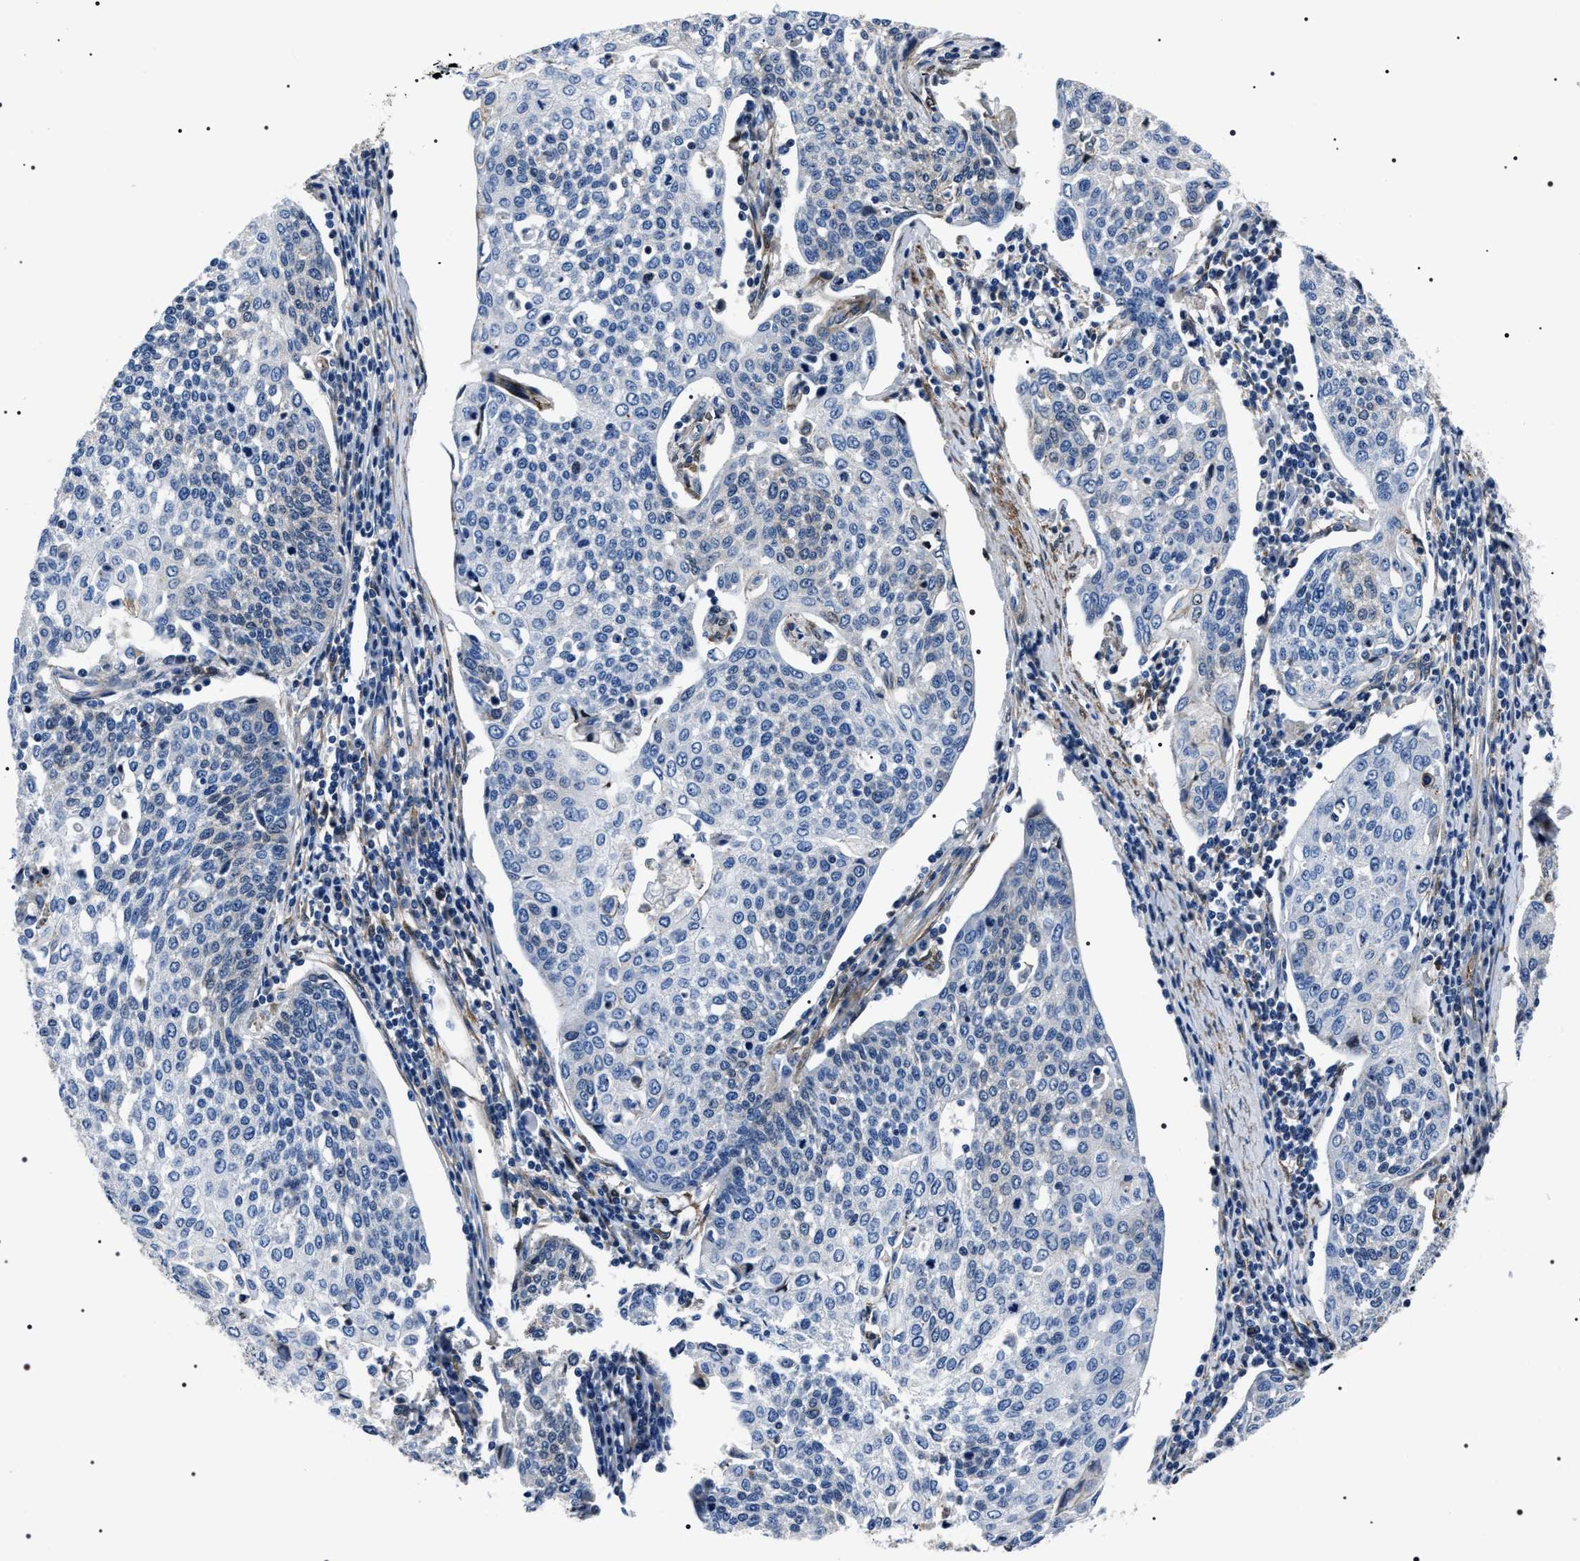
{"staining": {"intensity": "negative", "quantity": "none", "location": "none"}, "tissue": "cervical cancer", "cell_type": "Tumor cells", "image_type": "cancer", "snomed": [{"axis": "morphology", "description": "Squamous cell carcinoma, NOS"}, {"axis": "topography", "description": "Cervix"}], "caption": "Tumor cells show no significant protein expression in squamous cell carcinoma (cervical).", "gene": "BAG2", "patient": {"sex": "female", "age": 34}}